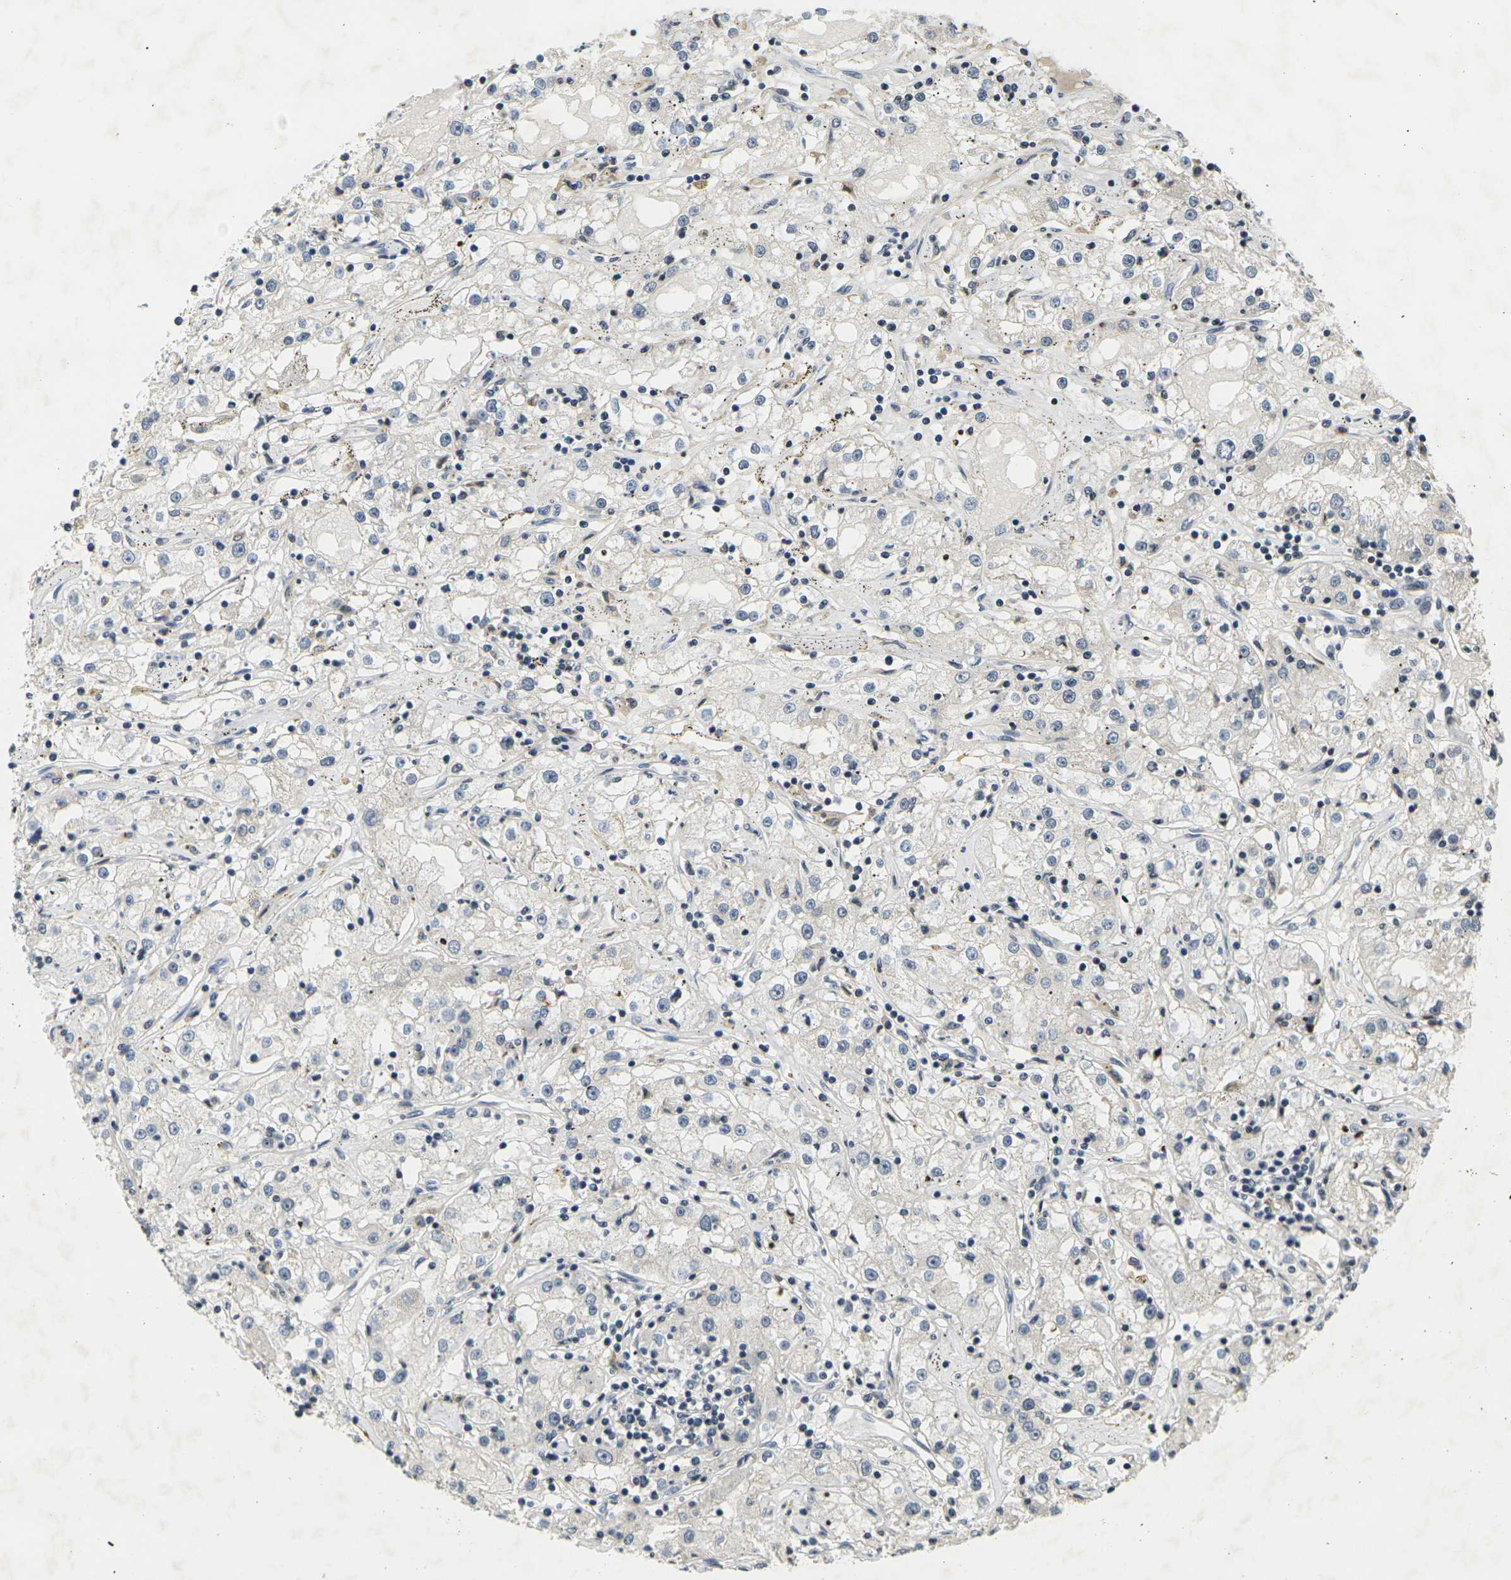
{"staining": {"intensity": "negative", "quantity": "none", "location": "none"}, "tissue": "renal cancer", "cell_type": "Tumor cells", "image_type": "cancer", "snomed": [{"axis": "morphology", "description": "Adenocarcinoma, NOS"}, {"axis": "topography", "description": "Kidney"}], "caption": "IHC of human renal adenocarcinoma shows no staining in tumor cells. (DAB IHC with hematoxylin counter stain).", "gene": "C1QC", "patient": {"sex": "male", "age": 56}}